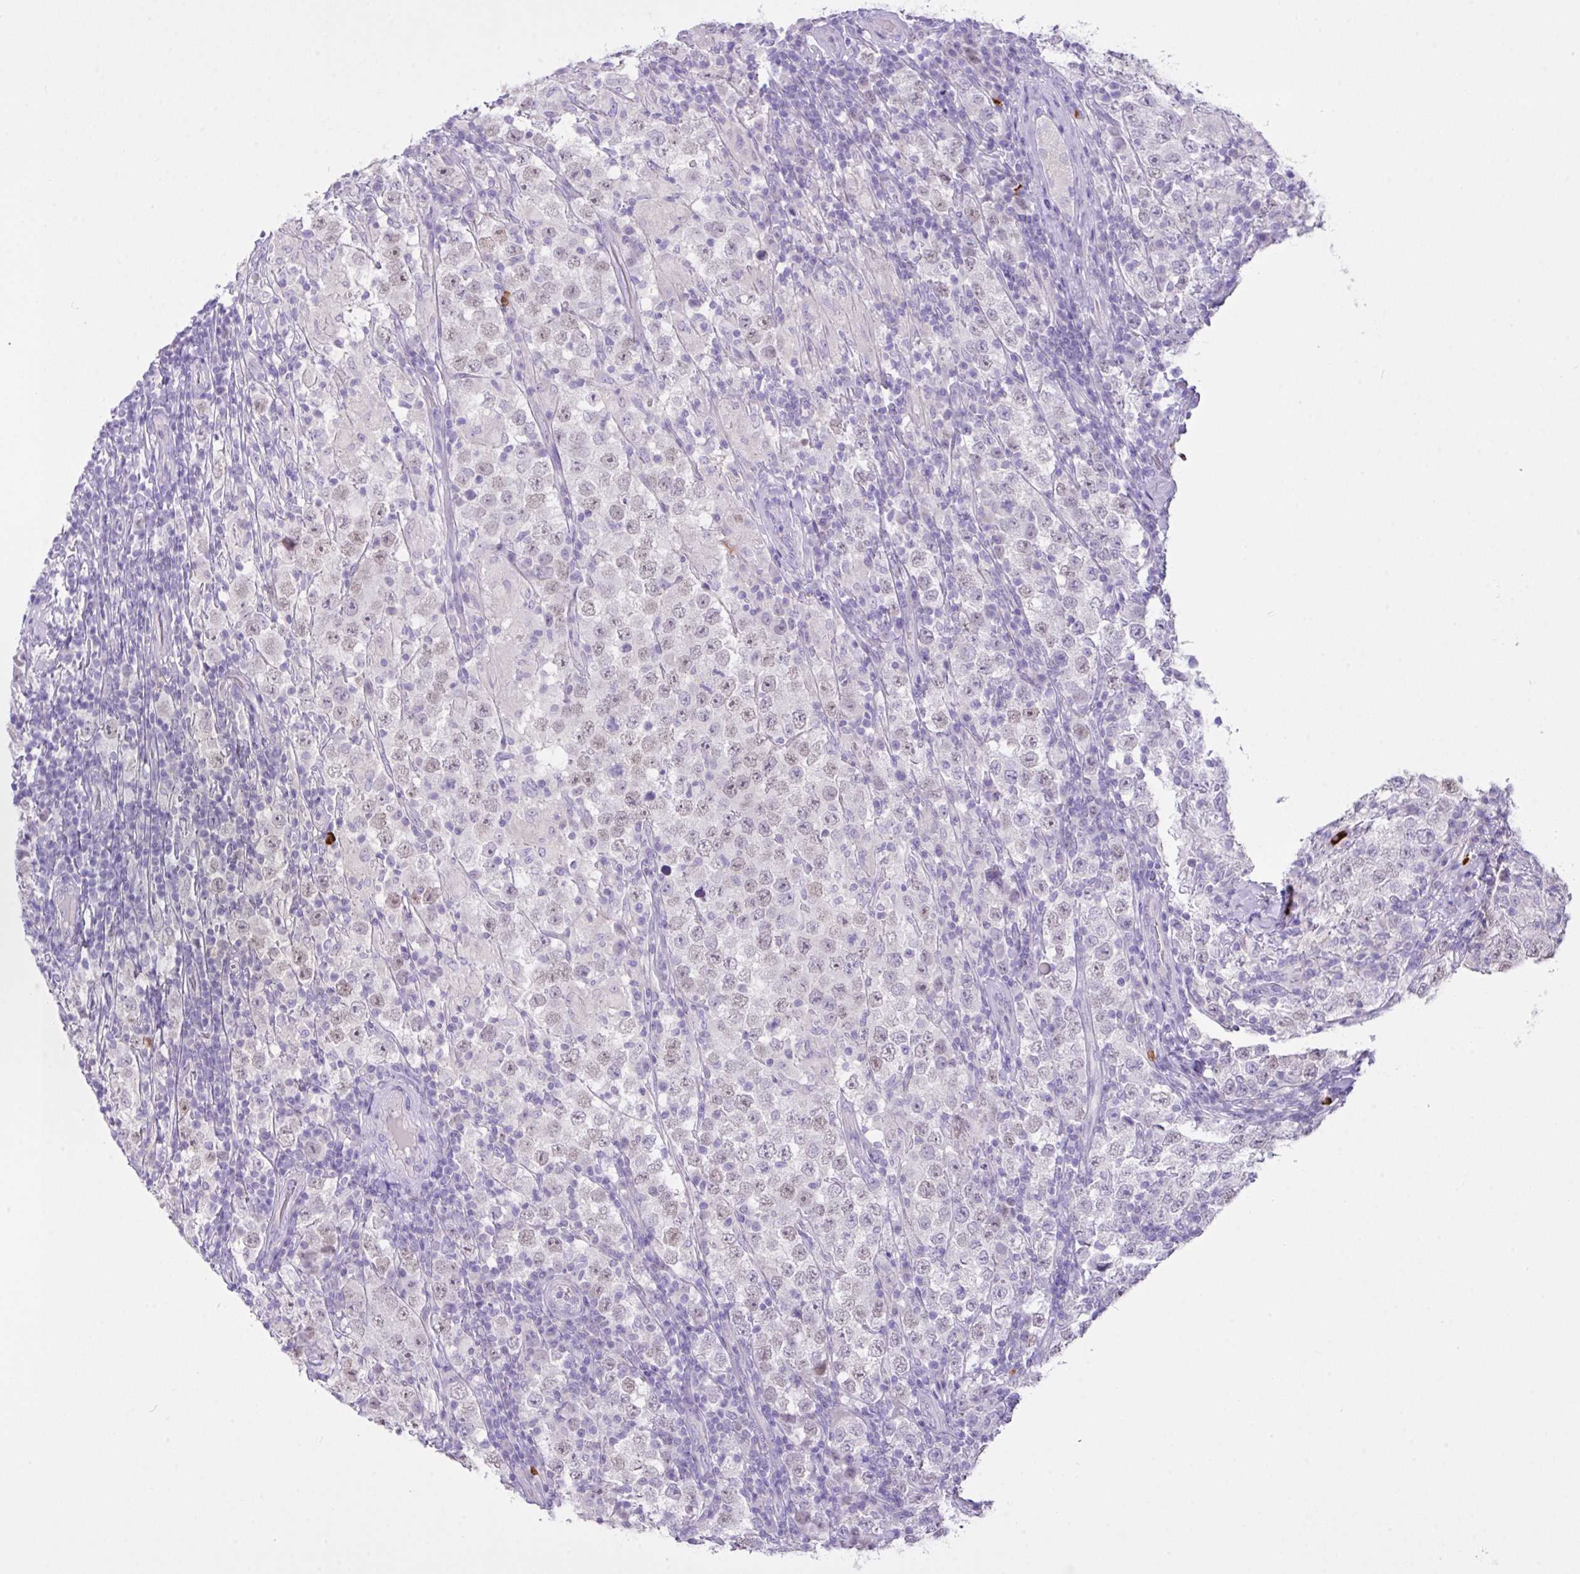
{"staining": {"intensity": "weak", "quantity": ">75%", "location": "nuclear"}, "tissue": "testis cancer", "cell_type": "Tumor cells", "image_type": "cancer", "snomed": [{"axis": "morphology", "description": "Normal tissue, NOS"}, {"axis": "morphology", "description": "Urothelial carcinoma, High grade"}, {"axis": "morphology", "description": "Seminoma, NOS"}, {"axis": "morphology", "description": "Carcinoma, Embryonal, NOS"}, {"axis": "topography", "description": "Urinary bladder"}, {"axis": "topography", "description": "Testis"}], "caption": "The photomicrograph exhibits immunohistochemical staining of testis cancer. There is weak nuclear positivity is identified in approximately >75% of tumor cells.", "gene": "CST11", "patient": {"sex": "male", "age": 41}}